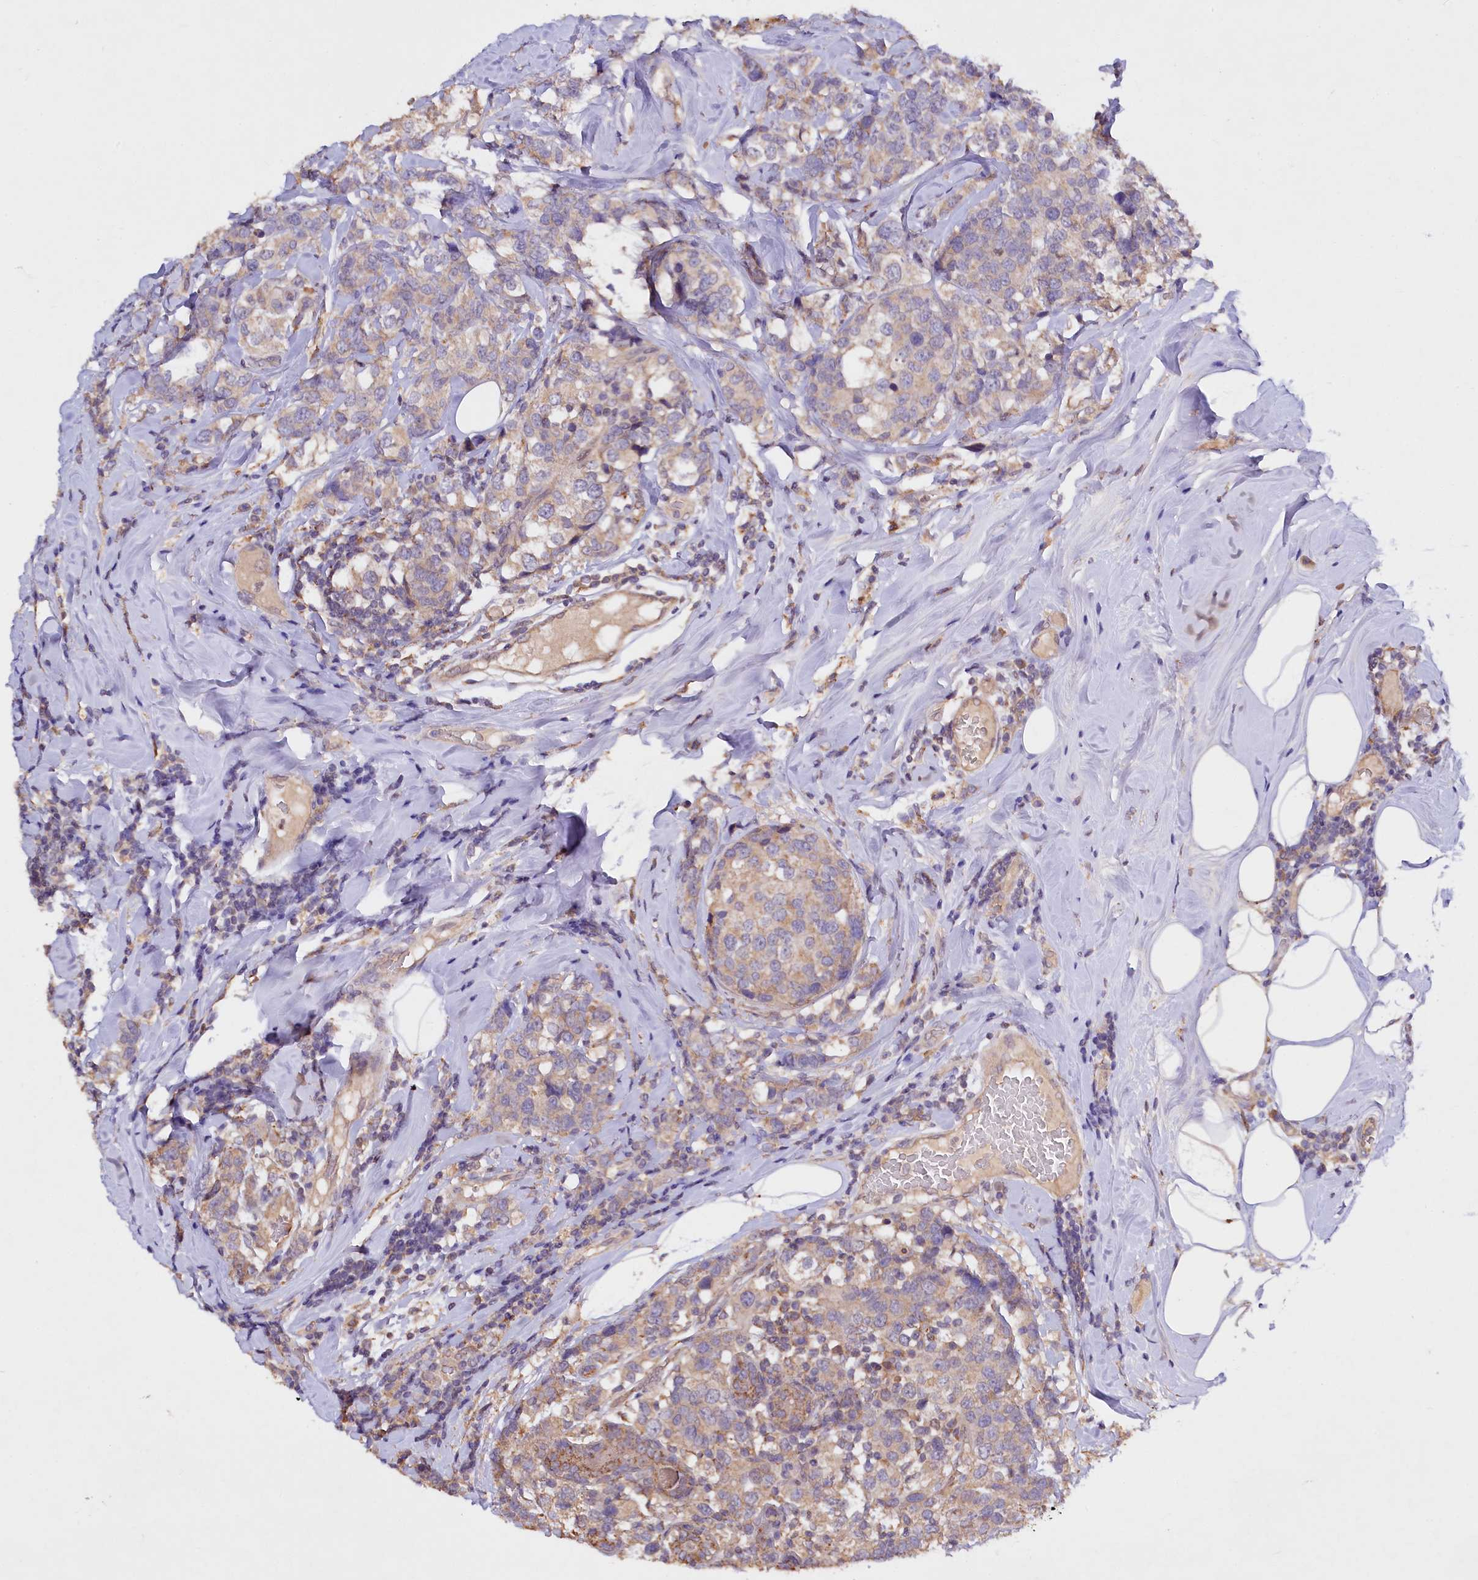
{"staining": {"intensity": "weak", "quantity": "<25%", "location": "cytoplasmic/membranous"}, "tissue": "breast cancer", "cell_type": "Tumor cells", "image_type": "cancer", "snomed": [{"axis": "morphology", "description": "Lobular carcinoma"}, {"axis": "topography", "description": "Breast"}], "caption": "The micrograph demonstrates no staining of tumor cells in breast cancer. The staining was performed using DAB (3,3'-diaminobenzidine) to visualize the protein expression in brown, while the nuclei were stained in blue with hematoxylin (Magnification: 20x).", "gene": "ETFBKMT", "patient": {"sex": "female", "age": 59}}